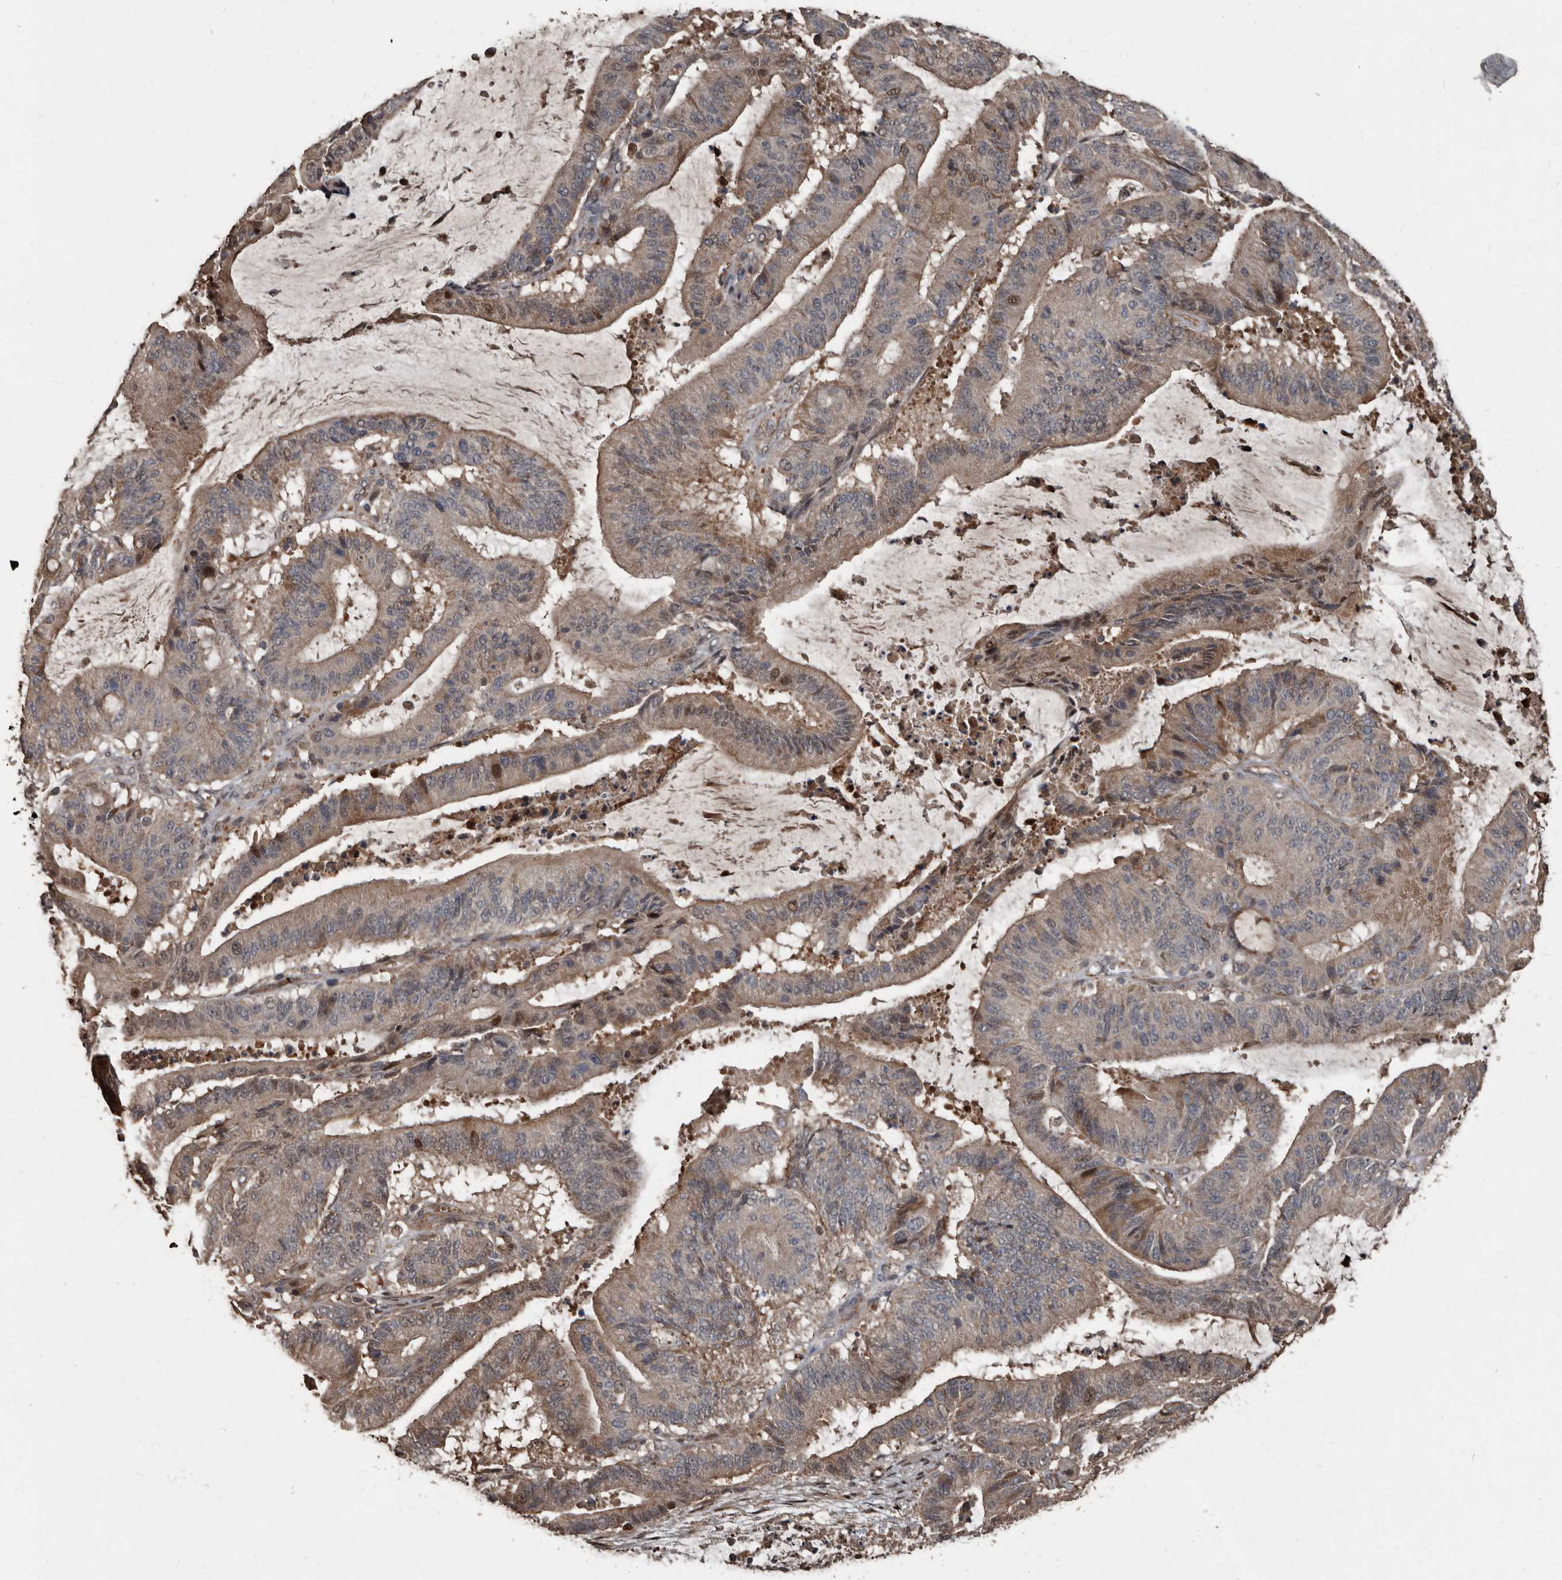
{"staining": {"intensity": "weak", "quantity": ">75%", "location": "cytoplasmic/membranous"}, "tissue": "liver cancer", "cell_type": "Tumor cells", "image_type": "cancer", "snomed": [{"axis": "morphology", "description": "Normal tissue, NOS"}, {"axis": "morphology", "description": "Cholangiocarcinoma"}, {"axis": "topography", "description": "Liver"}, {"axis": "topography", "description": "Peripheral nerve tissue"}], "caption": "IHC of human cholangiocarcinoma (liver) reveals low levels of weak cytoplasmic/membranous expression in approximately >75% of tumor cells.", "gene": "FSBP", "patient": {"sex": "female", "age": 73}}